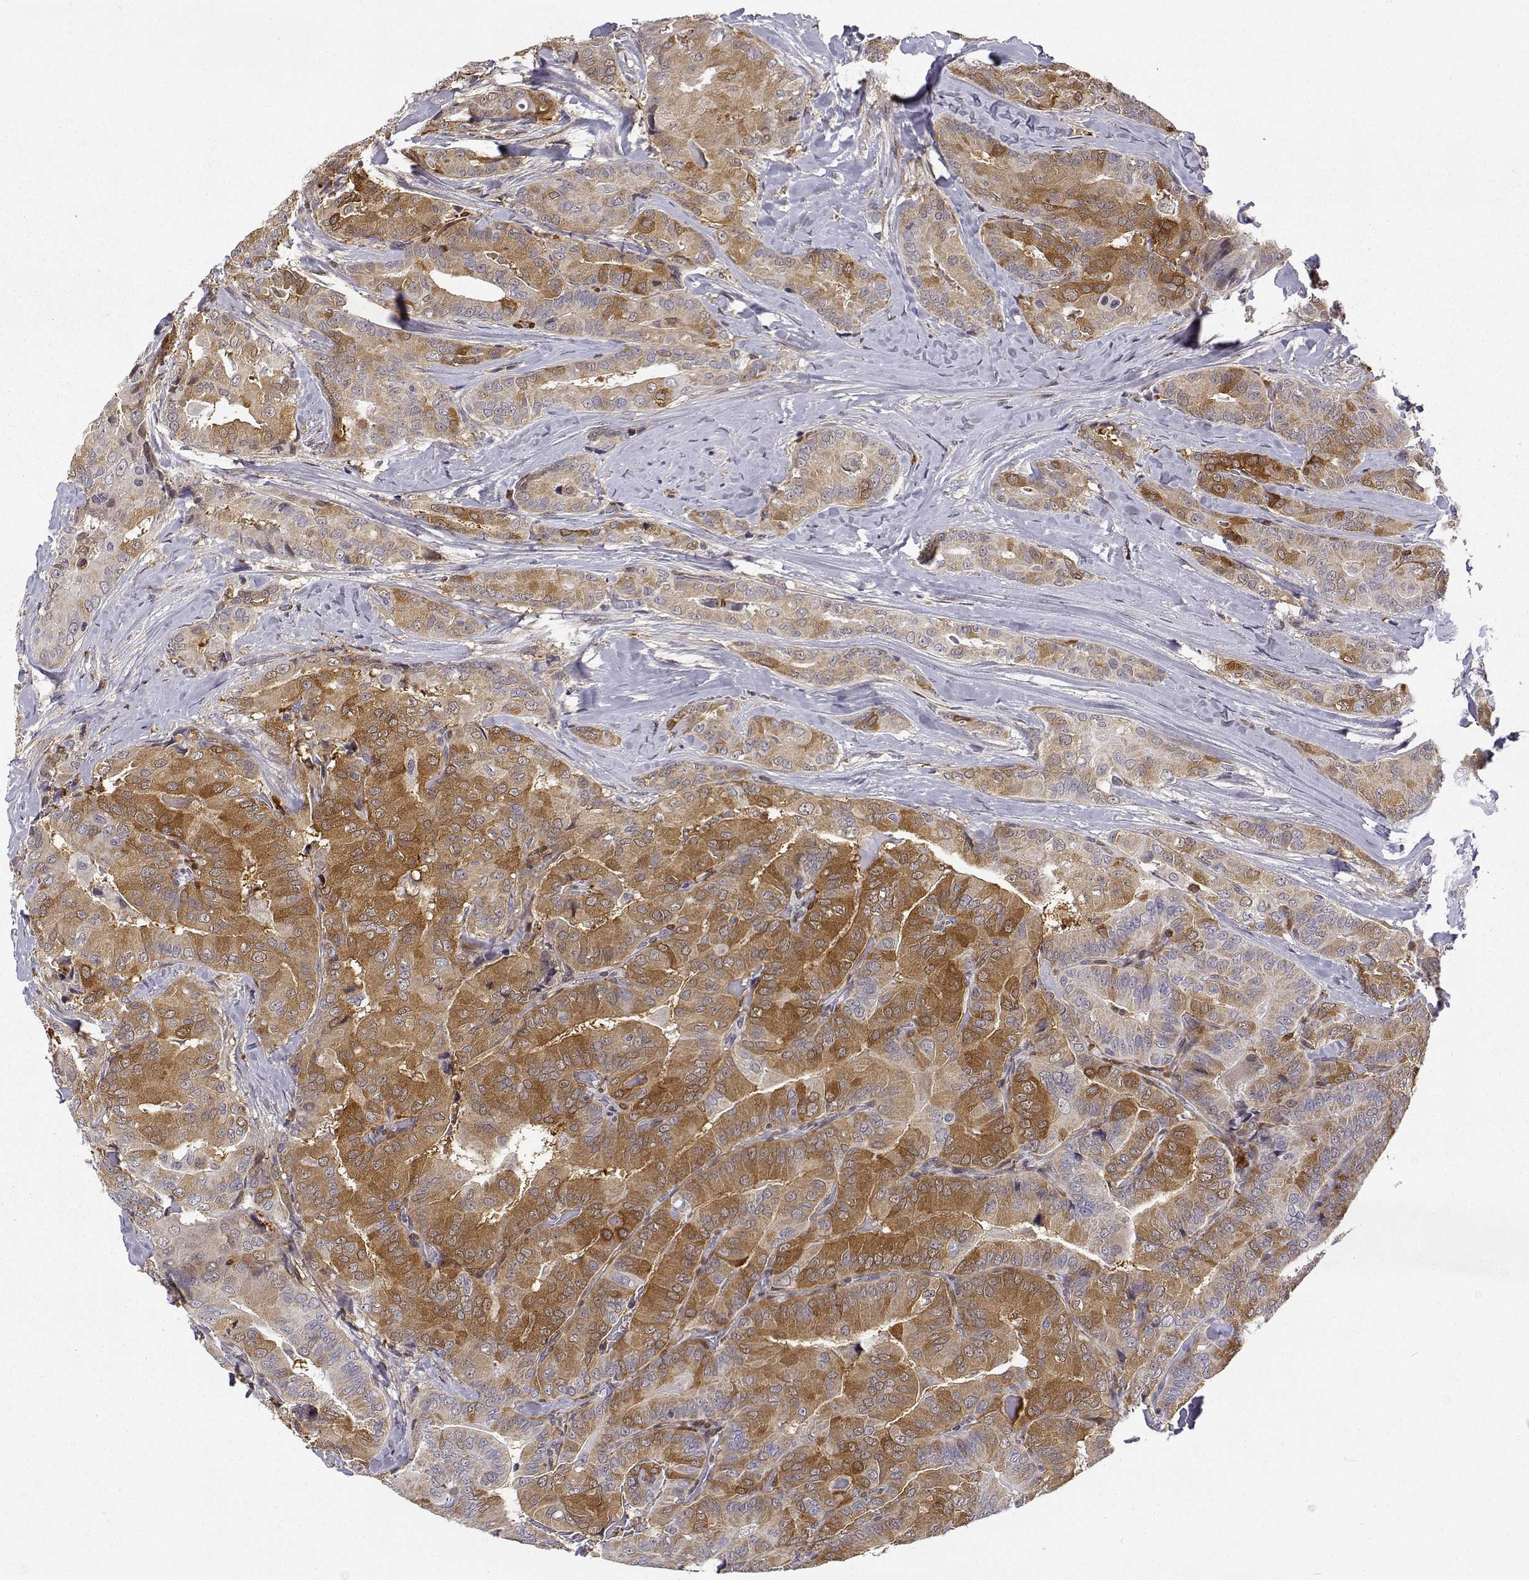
{"staining": {"intensity": "moderate", "quantity": "25%-75%", "location": "cytoplasmic/membranous"}, "tissue": "thyroid cancer", "cell_type": "Tumor cells", "image_type": "cancer", "snomed": [{"axis": "morphology", "description": "Papillary adenocarcinoma, NOS"}, {"axis": "topography", "description": "Thyroid gland"}], "caption": "IHC (DAB) staining of thyroid cancer (papillary adenocarcinoma) reveals moderate cytoplasmic/membranous protein positivity in about 25%-75% of tumor cells.", "gene": "PHGDH", "patient": {"sex": "male", "age": 61}}